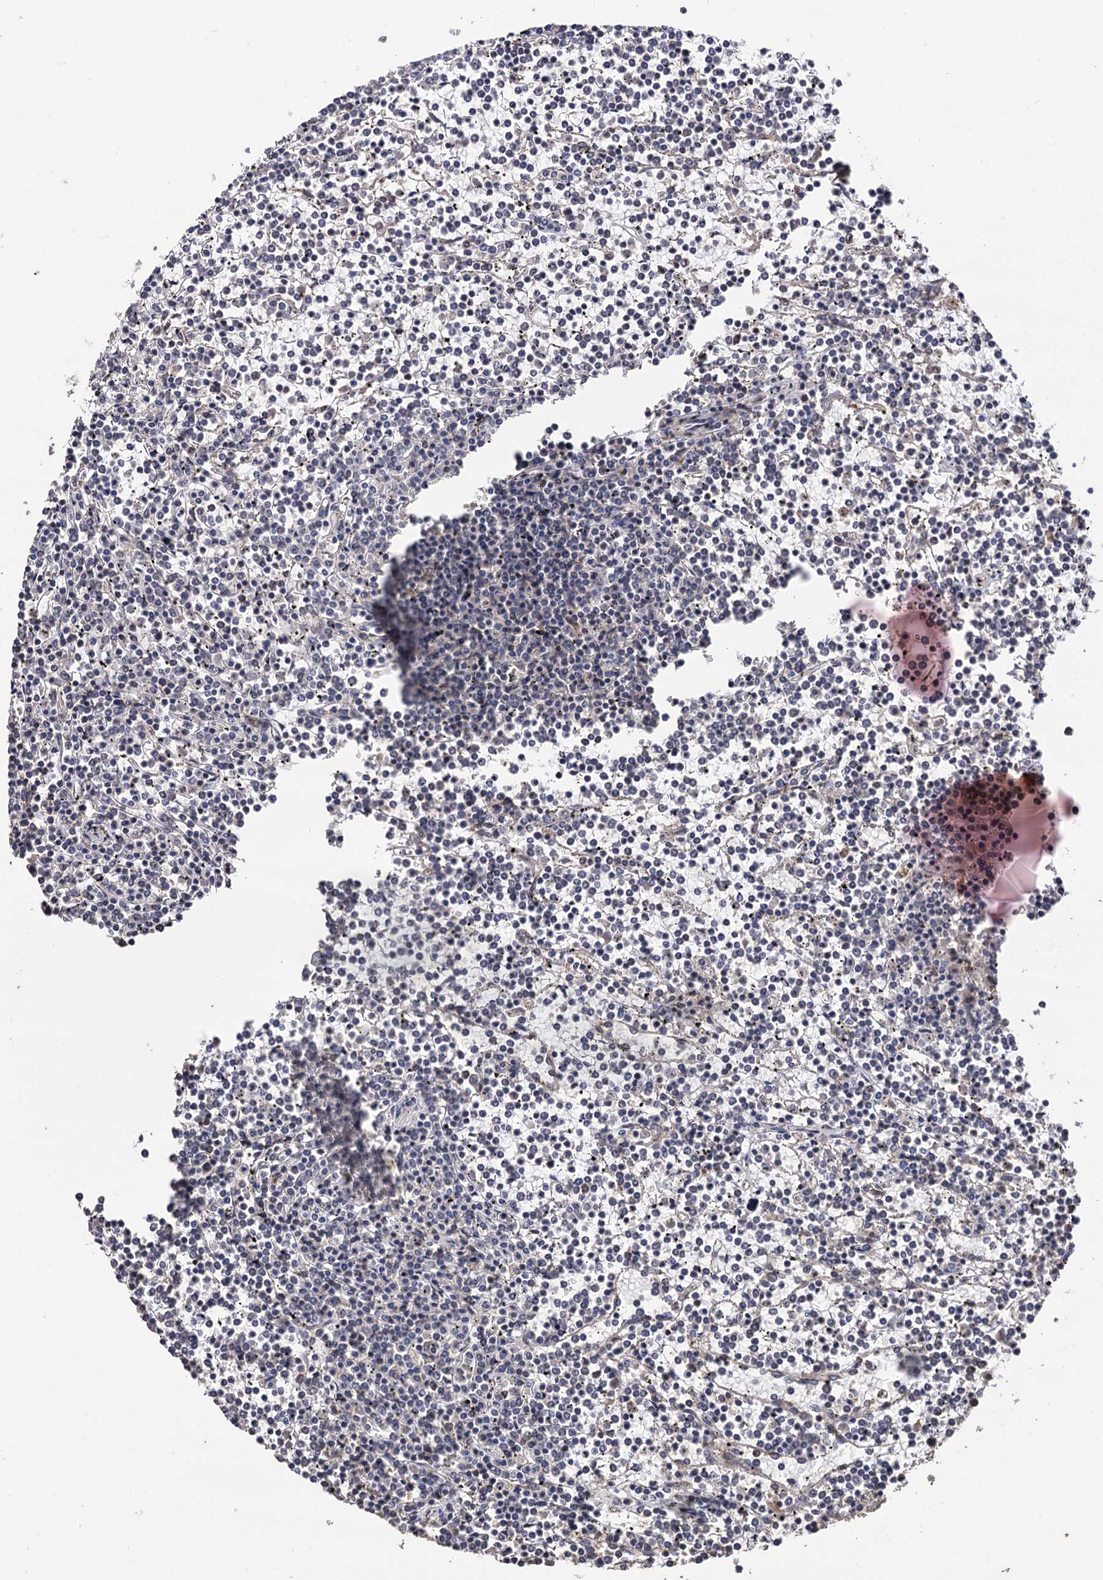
{"staining": {"intensity": "negative", "quantity": "none", "location": "none"}, "tissue": "lymphoma", "cell_type": "Tumor cells", "image_type": "cancer", "snomed": [{"axis": "morphology", "description": "Malignant lymphoma, non-Hodgkin's type, Low grade"}, {"axis": "topography", "description": "Spleen"}], "caption": "High magnification brightfield microscopy of lymphoma stained with DAB (brown) and counterstained with hematoxylin (blue): tumor cells show no significant staining. The staining was performed using DAB to visualize the protein expression in brown, while the nuclei were stained in blue with hematoxylin (Magnification: 20x).", "gene": "MICAL2", "patient": {"sex": "female", "age": 19}}